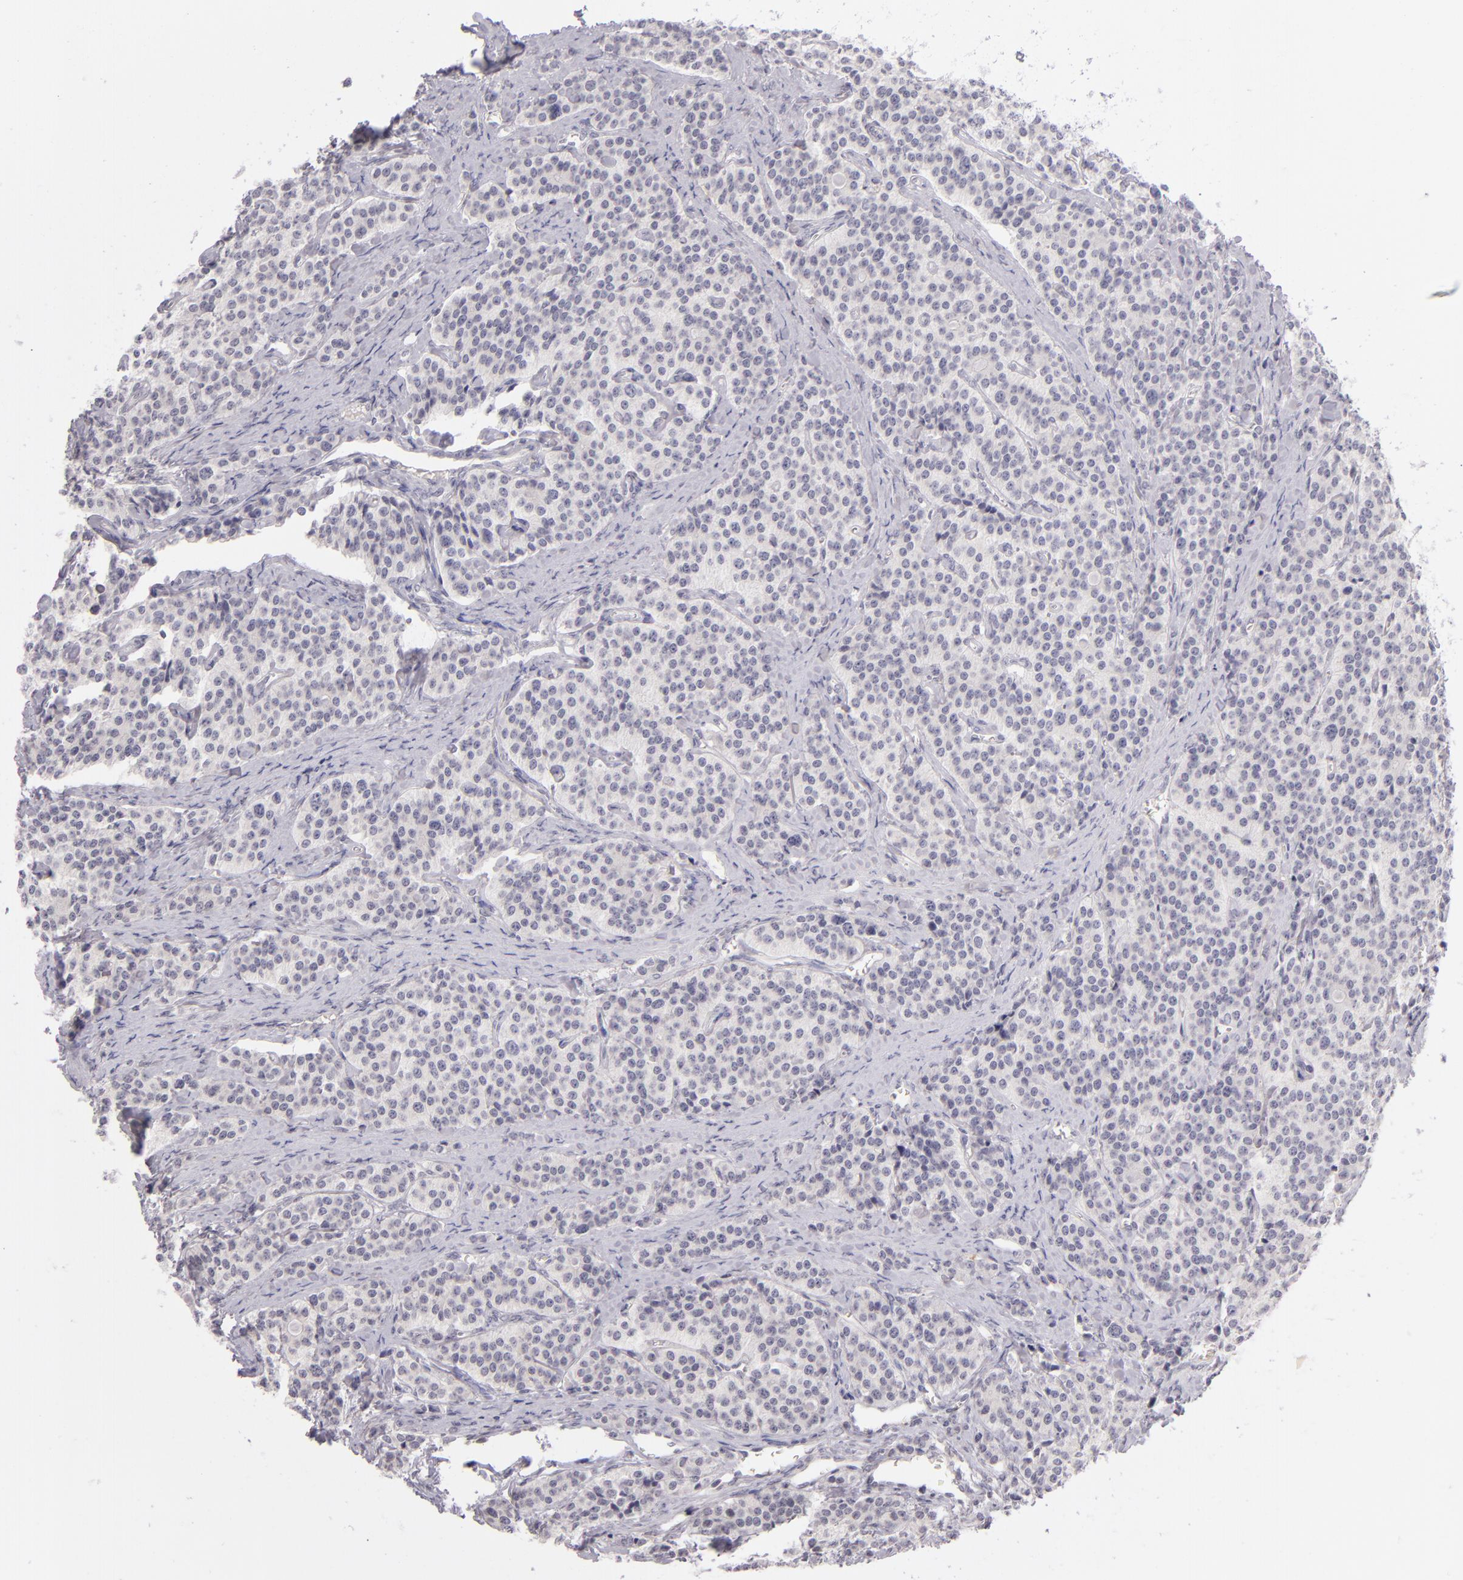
{"staining": {"intensity": "negative", "quantity": "none", "location": "none"}, "tissue": "carcinoid", "cell_type": "Tumor cells", "image_type": "cancer", "snomed": [{"axis": "morphology", "description": "Carcinoid, malignant, NOS"}, {"axis": "topography", "description": "Small intestine"}], "caption": "Photomicrograph shows no significant protein positivity in tumor cells of carcinoid (malignant).", "gene": "CD40", "patient": {"sex": "male", "age": 63}}